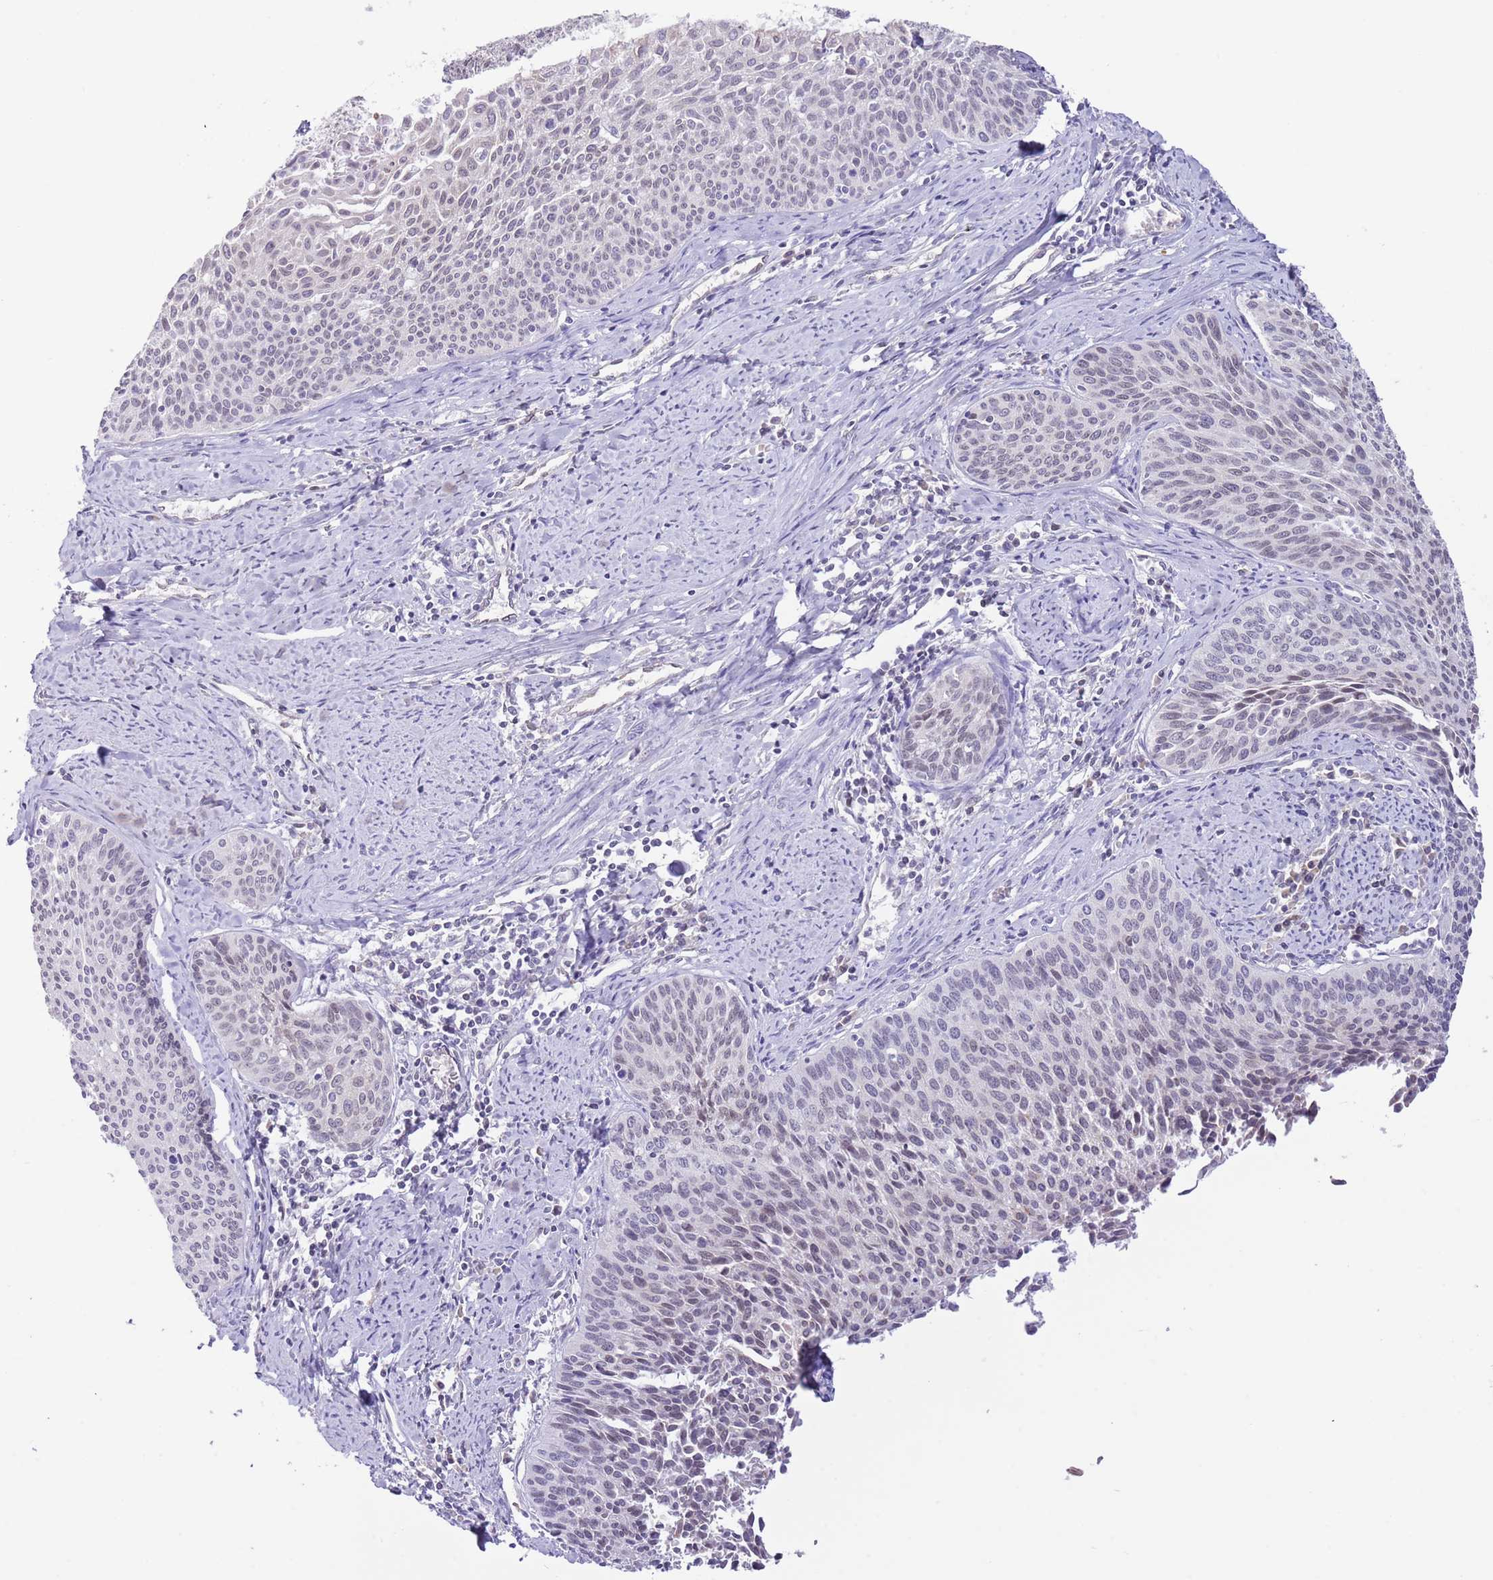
{"staining": {"intensity": "negative", "quantity": "none", "location": "none"}, "tissue": "cervical cancer", "cell_type": "Tumor cells", "image_type": "cancer", "snomed": [{"axis": "morphology", "description": "Squamous cell carcinoma, NOS"}, {"axis": "topography", "description": "Cervix"}], "caption": "Protein analysis of cervical cancer reveals no significant expression in tumor cells.", "gene": "EBPL", "patient": {"sex": "female", "age": 55}}